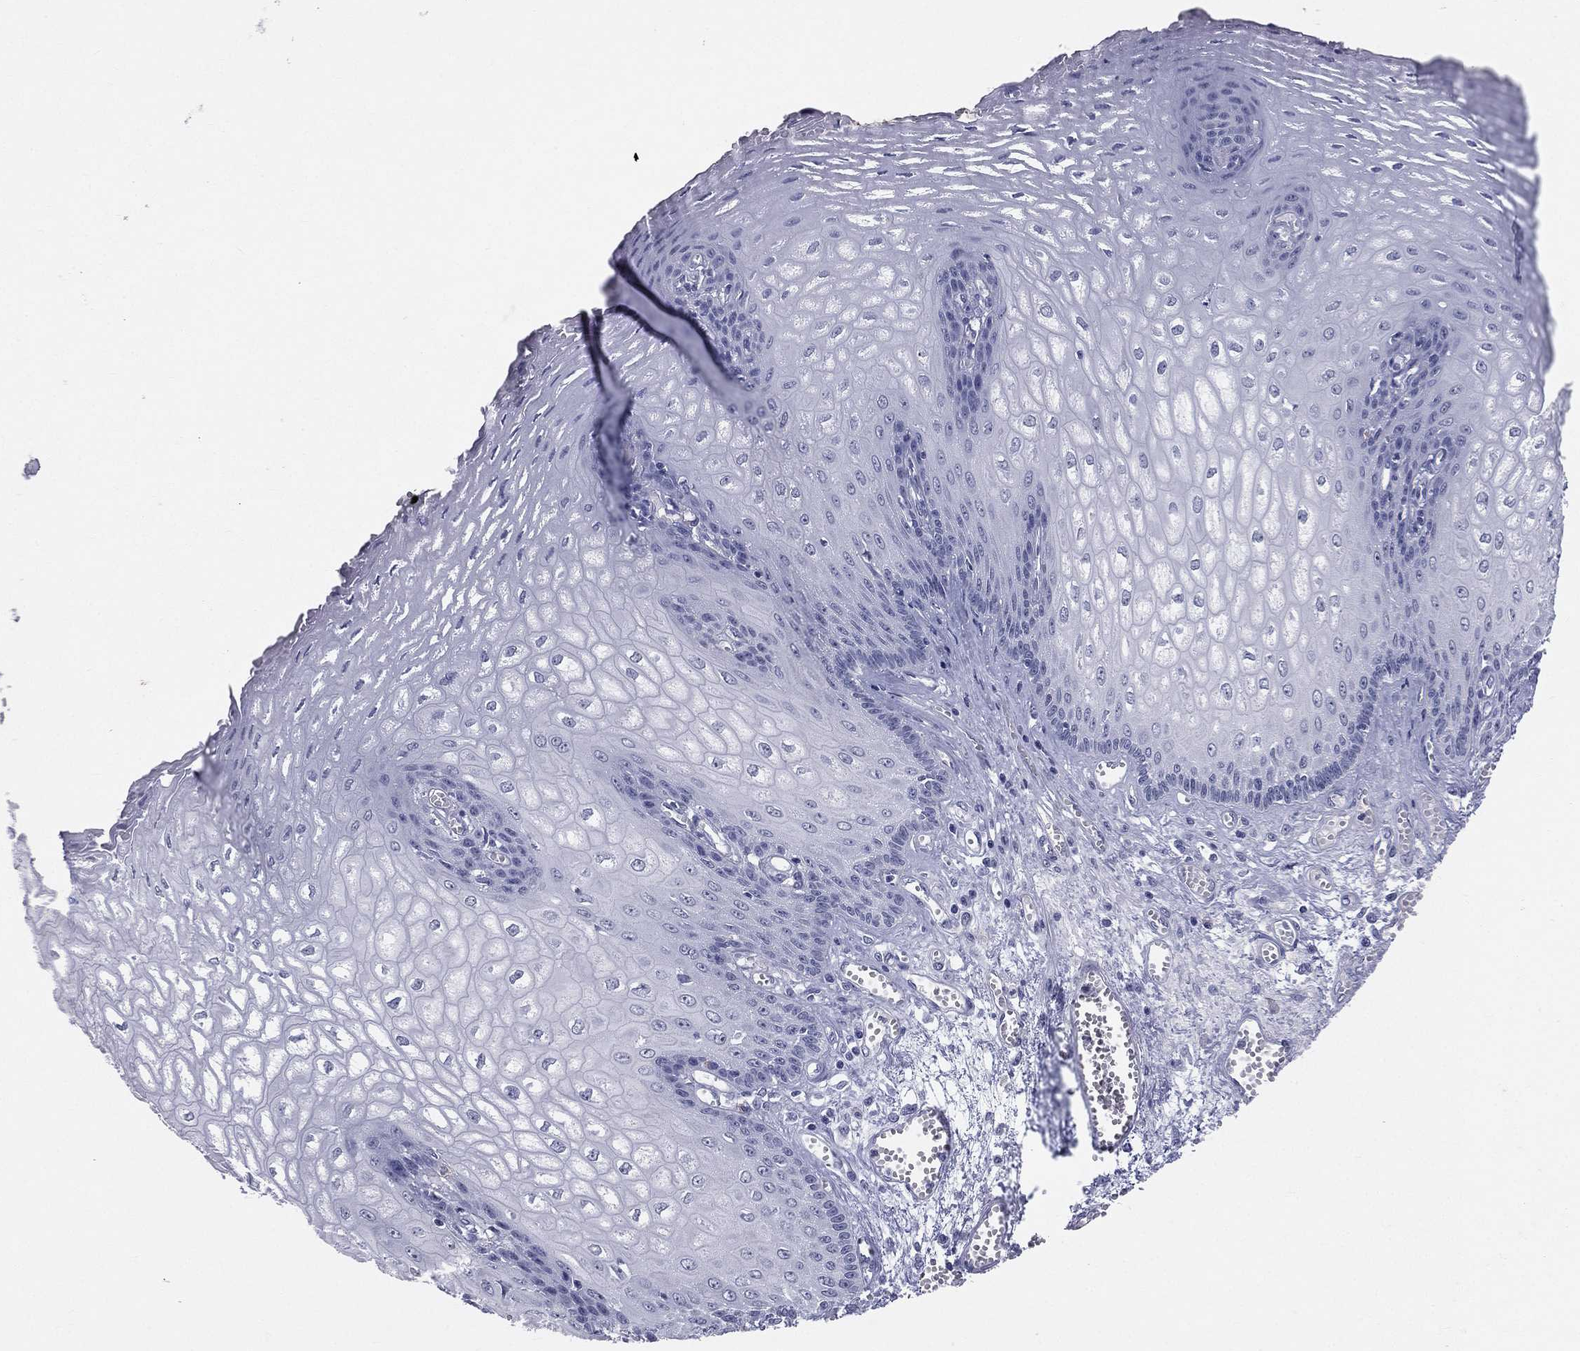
{"staining": {"intensity": "negative", "quantity": "none", "location": "none"}, "tissue": "esophagus", "cell_type": "Squamous epithelial cells", "image_type": "normal", "snomed": [{"axis": "morphology", "description": "Normal tissue, NOS"}, {"axis": "topography", "description": "Esophagus"}], "caption": "Immunohistochemistry micrograph of benign esophagus: esophagus stained with DAB (3,3'-diaminobenzidine) displays no significant protein staining in squamous epithelial cells.", "gene": "CD22", "patient": {"sex": "male", "age": 58}}